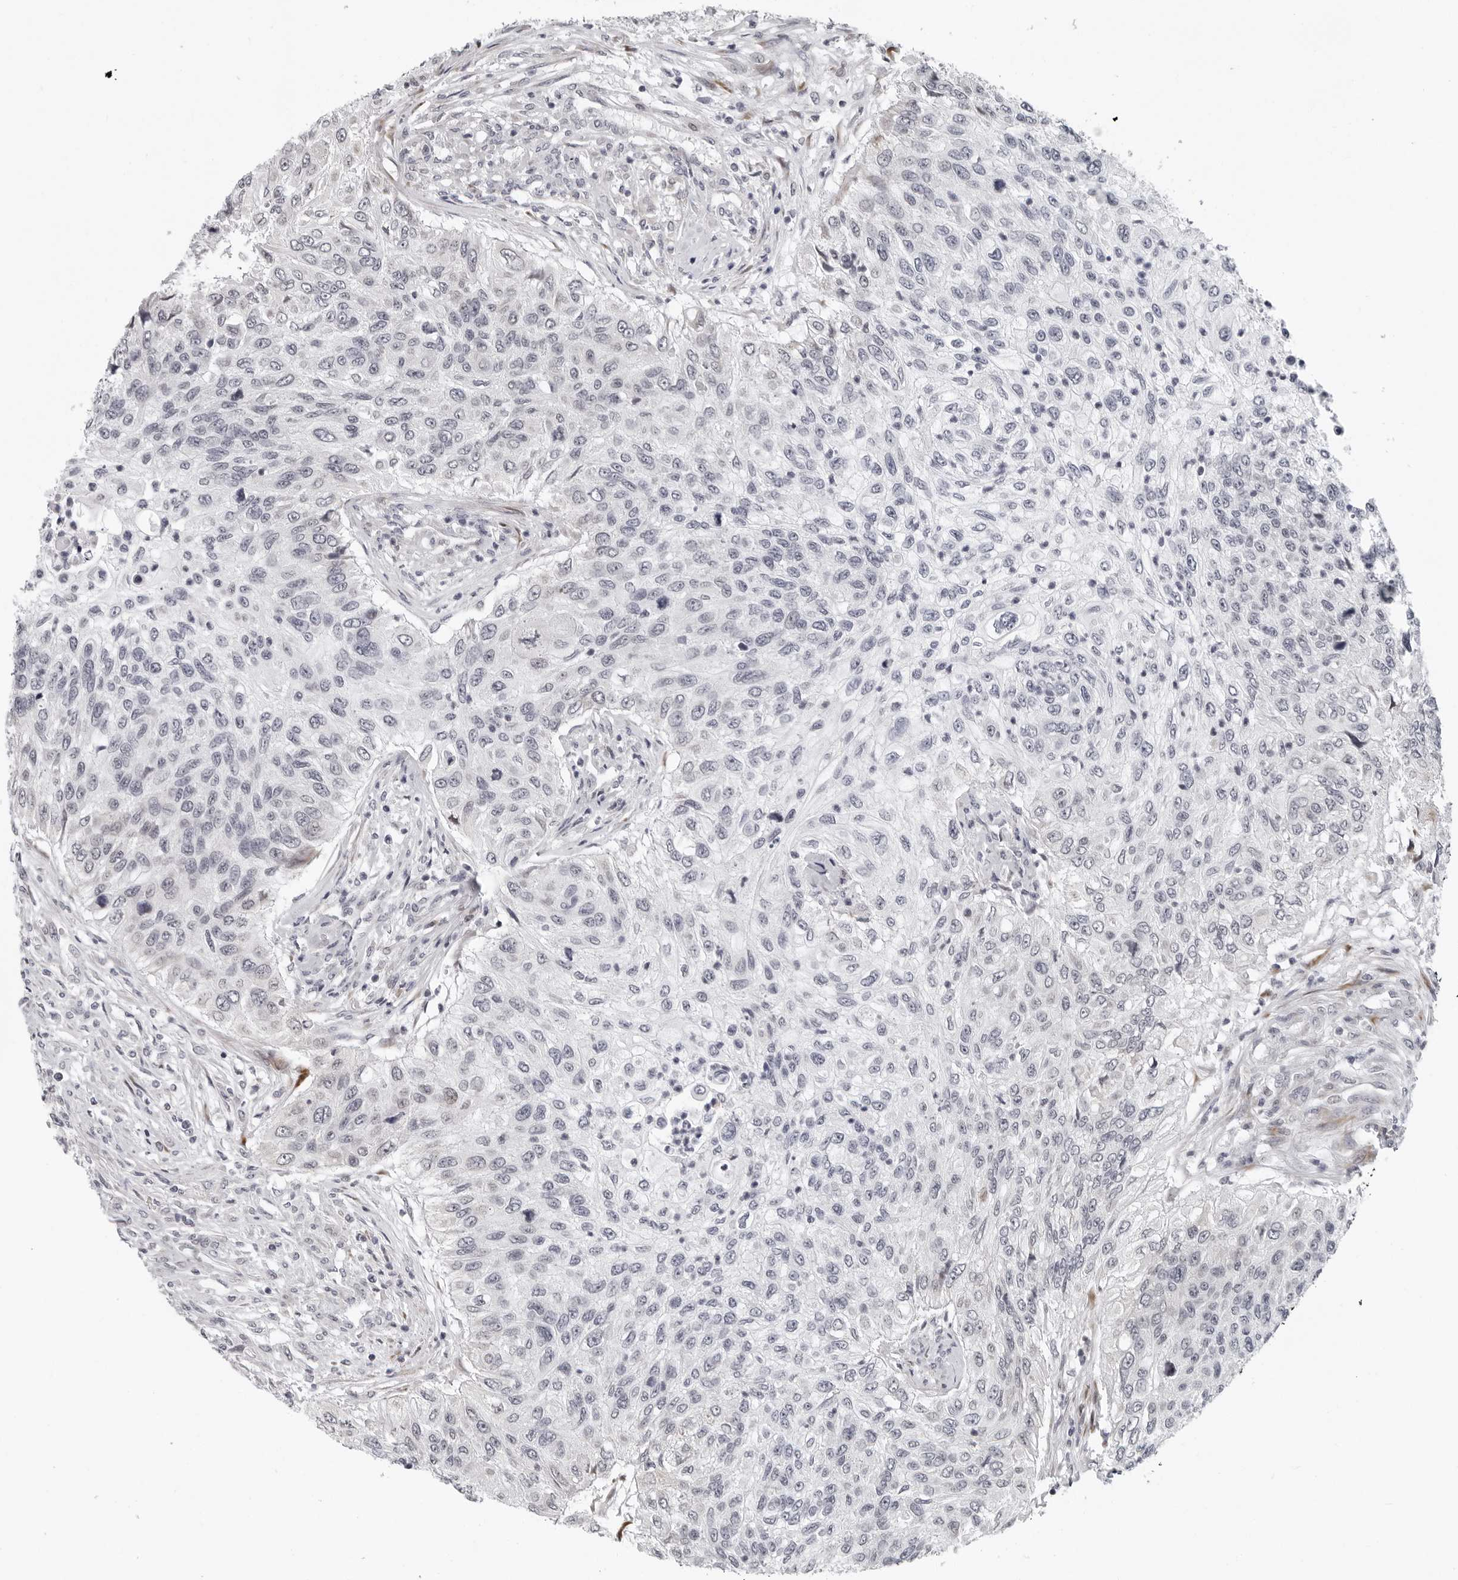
{"staining": {"intensity": "negative", "quantity": "none", "location": "none"}, "tissue": "urothelial cancer", "cell_type": "Tumor cells", "image_type": "cancer", "snomed": [{"axis": "morphology", "description": "Urothelial carcinoma, High grade"}, {"axis": "topography", "description": "Urinary bladder"}], "caption": "Urothelial carcinoma (high-grade) was stained to show a protein in brown. There is no significant expression in tumor cells.", "gene": "PIP4K2C", "patient": {"sex": "female", "age": 60}}